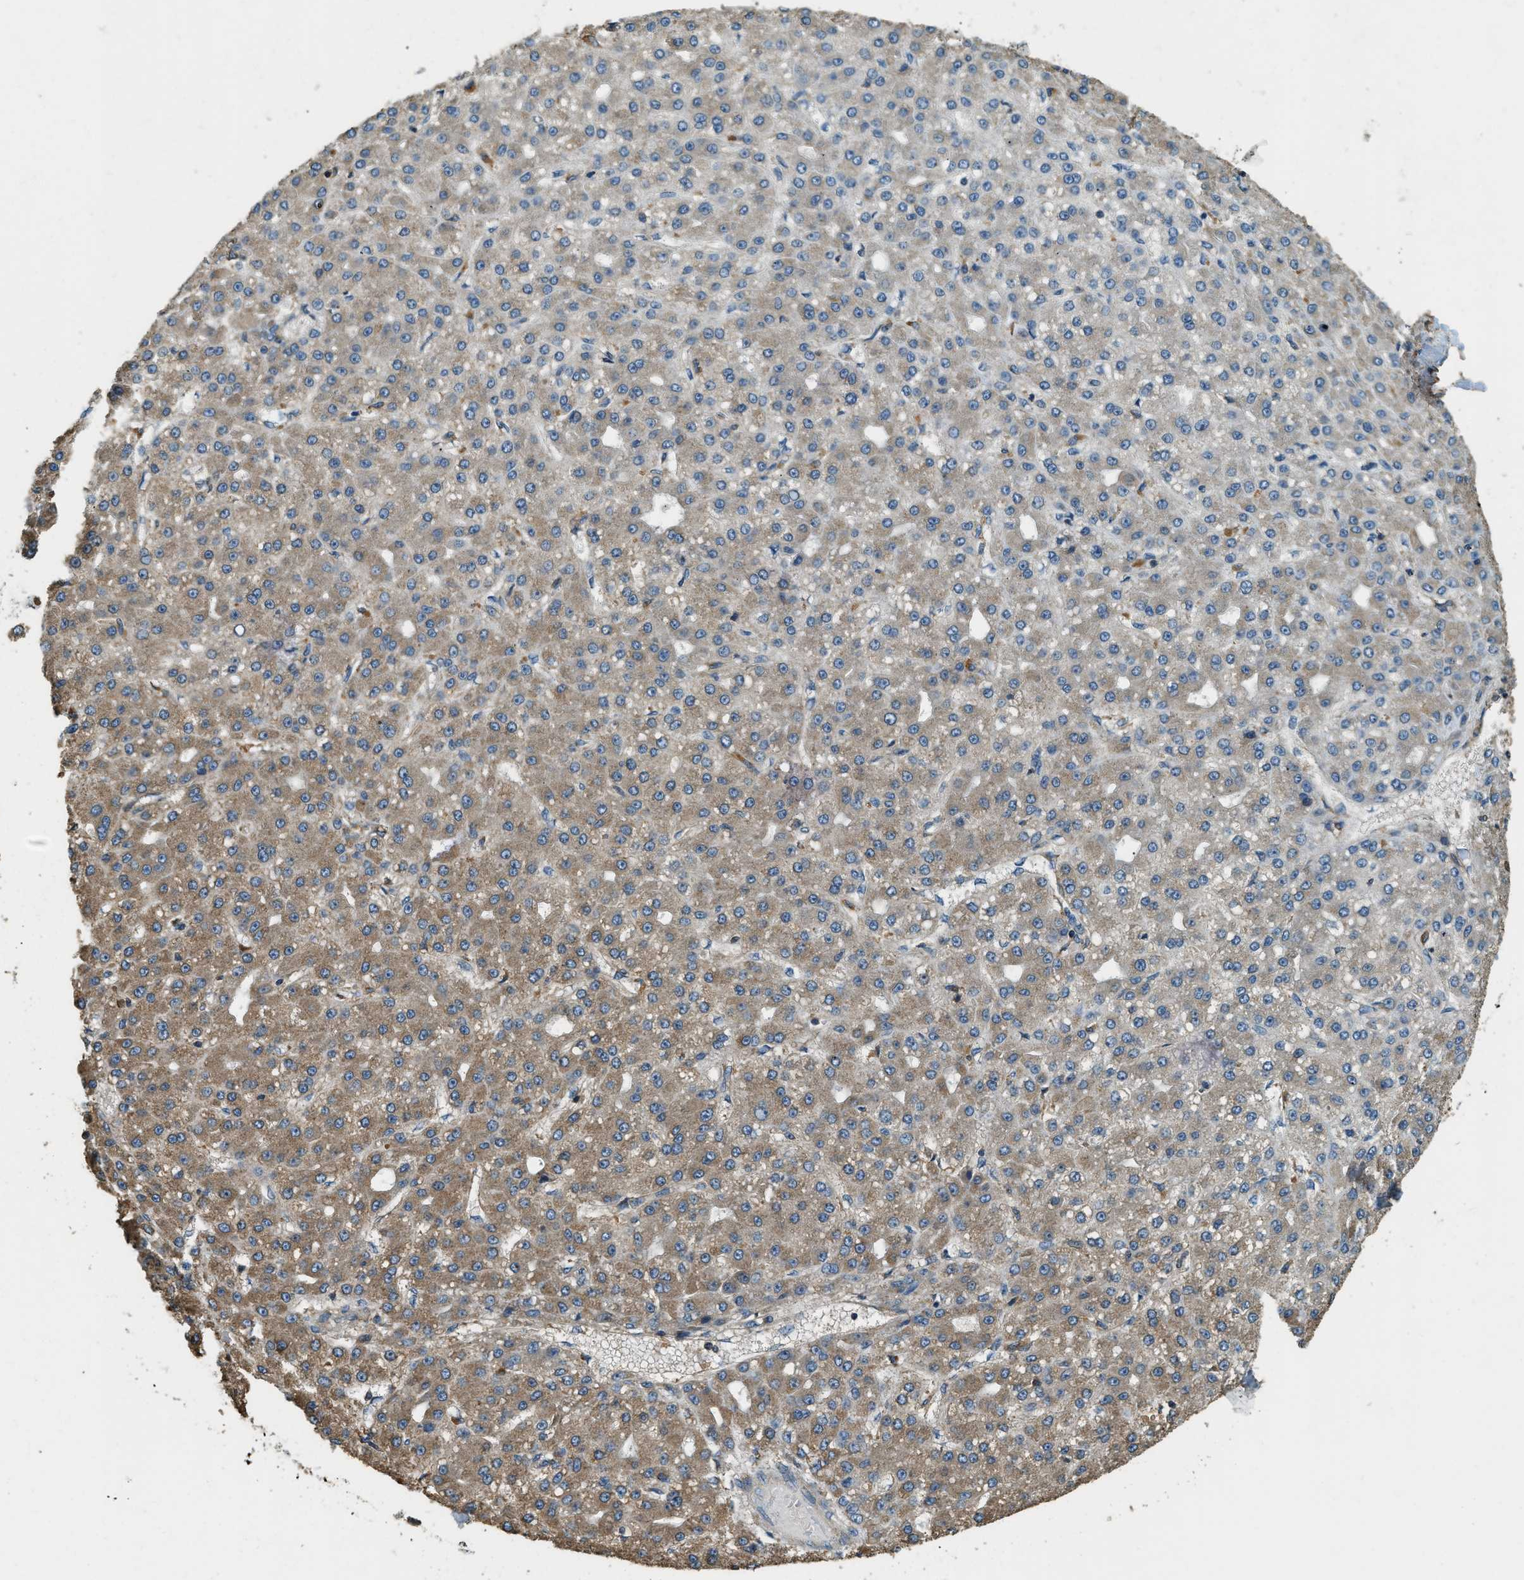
{"staining": {"intensity": "moderate", "quantity": ">75%", "location": "cytoplasmic/membranous"}, "tissue": "liver cancer", "cell_type": "Tumor cells", "image_type": "cancer", "snomed": [{"axis": "morphology", "description": "Carcinoma, Hepatocellular, NOS"}, {"axis": "topography", "description": "Liver"}], "caption": "IHC staining of hepatocellular carcinoma (liver), which reveals medium levels of moderate cytoplasmic/membranous expression in about >75% of tumor cells indicating moderate cytoplasmic/membranous protein expression. The staining was performed using DAB (3,3'-diaminobenzidine) (brown) for protein detection and nuclei were counterstained in hematoxylin (blue).", "gene": "ERGIC1", "patient": {"sex": "male", "age": 67}}